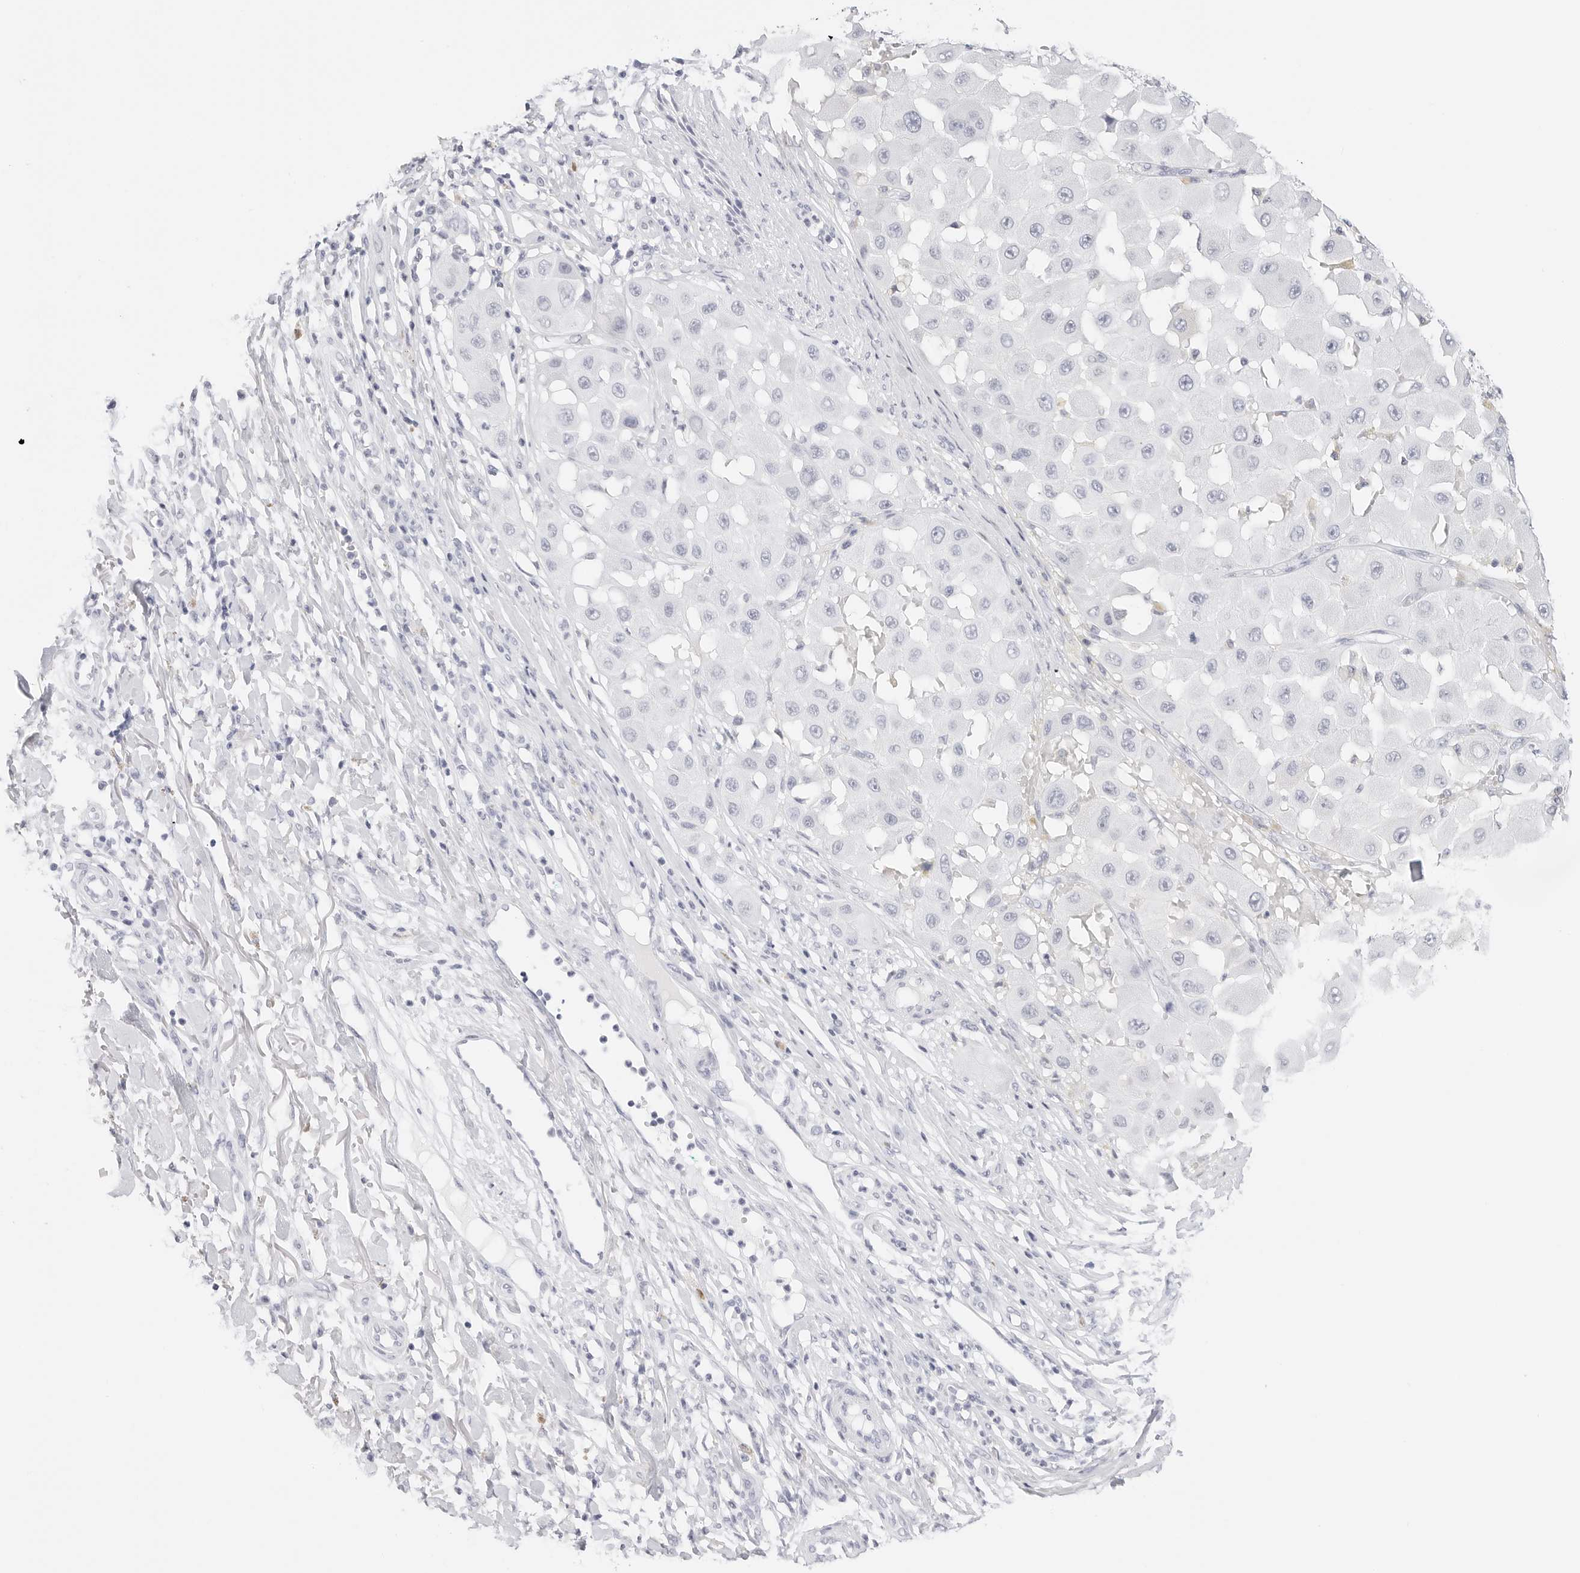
{"staining": {"intensity": "negative", "quantity": "none", "location": "none"}, "tissue": "melanoma", "cell_type": "Tumor cells", "image_type": "cancer", "snomed": [{"axis": "morphology", "description": "Malignant melanoma, NOS"}, {"axis": "topography", "description": "Skin"}], "caption": "Human melanoma stained for a protein using immunohistochemistry reveals no staining in tumor cells.", "gene": "TFF2", "patient": {"sex": "female", "age": 81}}